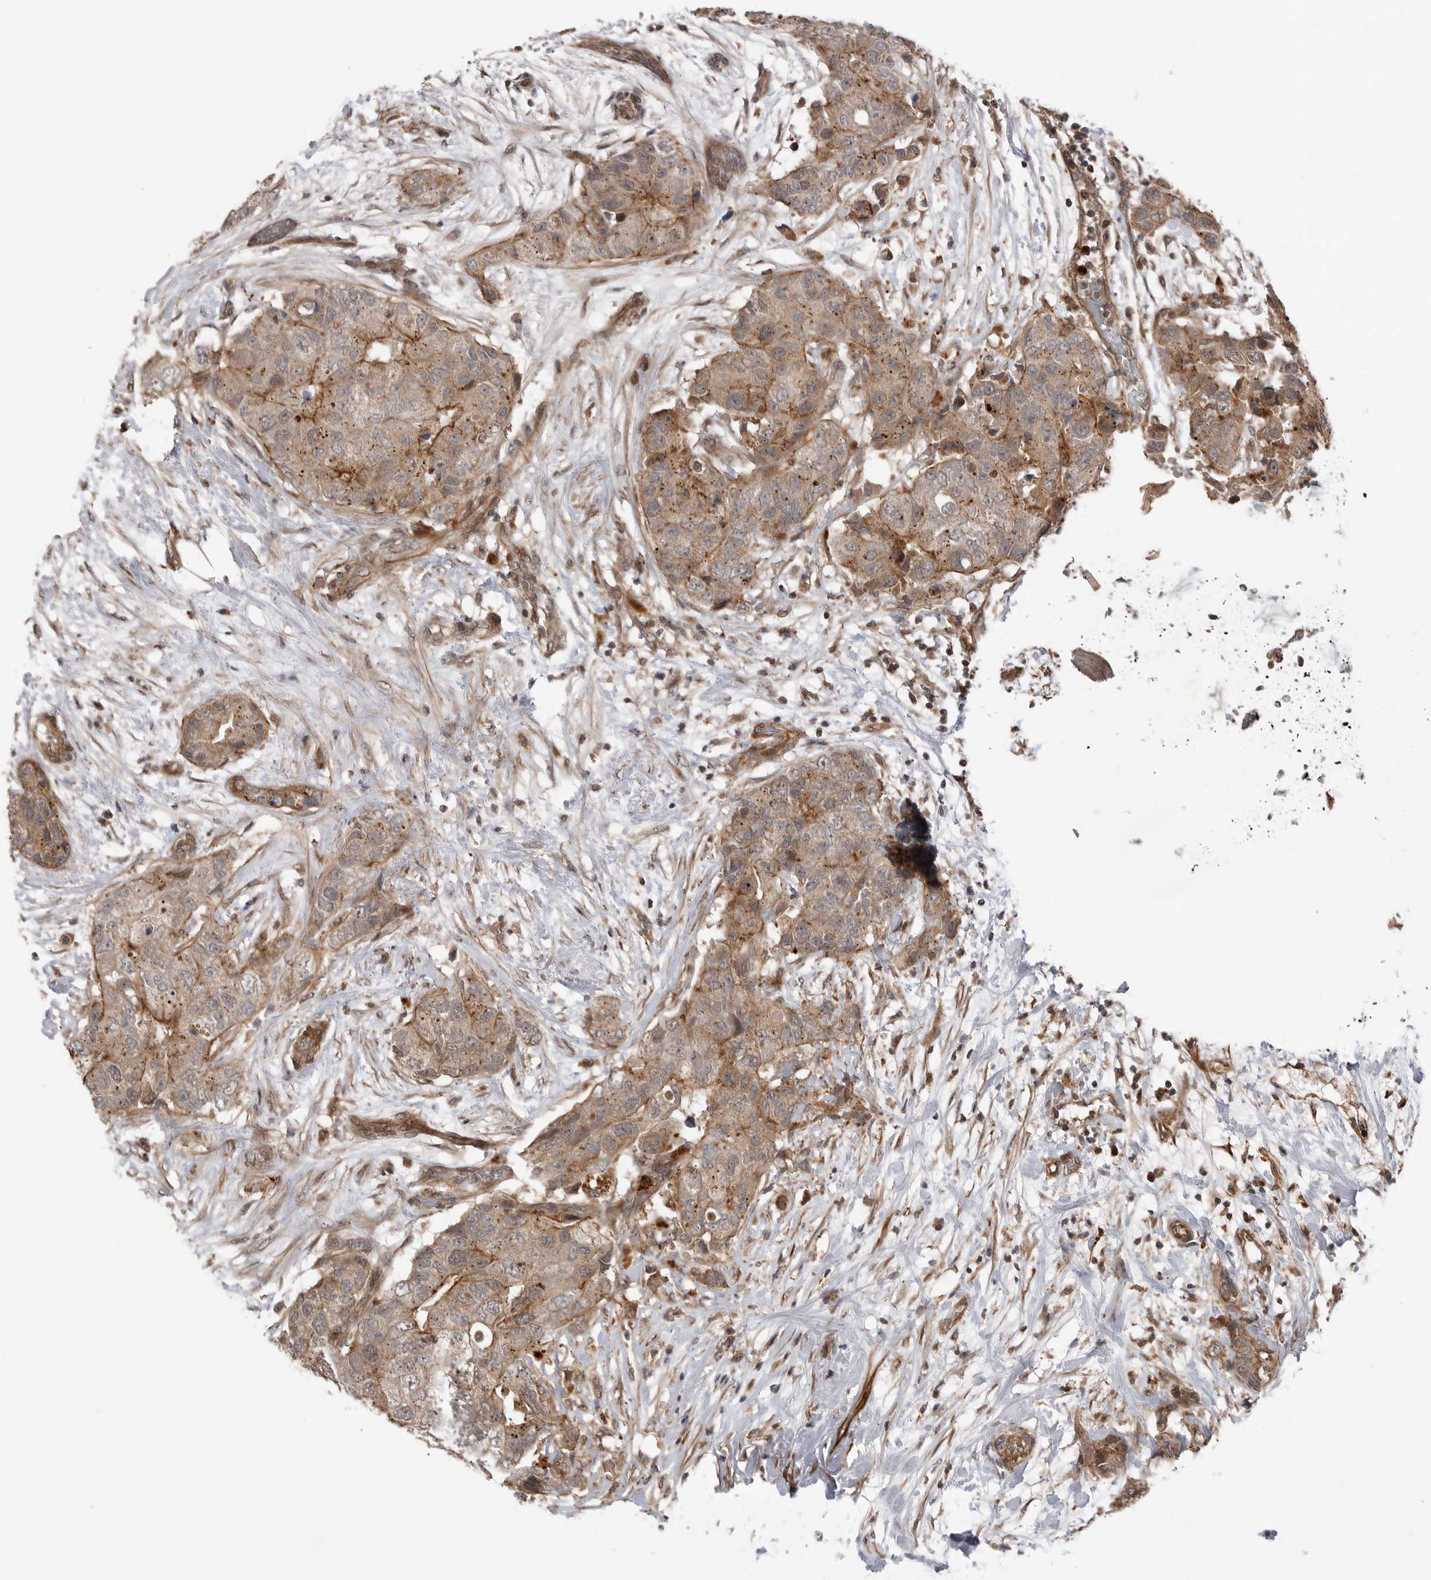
{"staining": {"intensity": "weak", "quantity": ">75%", "location": "cytoplasmic/membranous"}, "tissue": "breast cancer", "cell_type": "Tumor cells", "image_type": "cancer", "snomed": [{"axis": "morphology", "description": "Duct carcinoma"}, {"axis": "topography", "description": "Breast"}], "caption": "Weak cytoplasmic/membranous positivity is present in approximately >75% of tumor cells in breast cancer.", "gene": "PEAK1", "patient": {"sex": "female", "age": 62}}